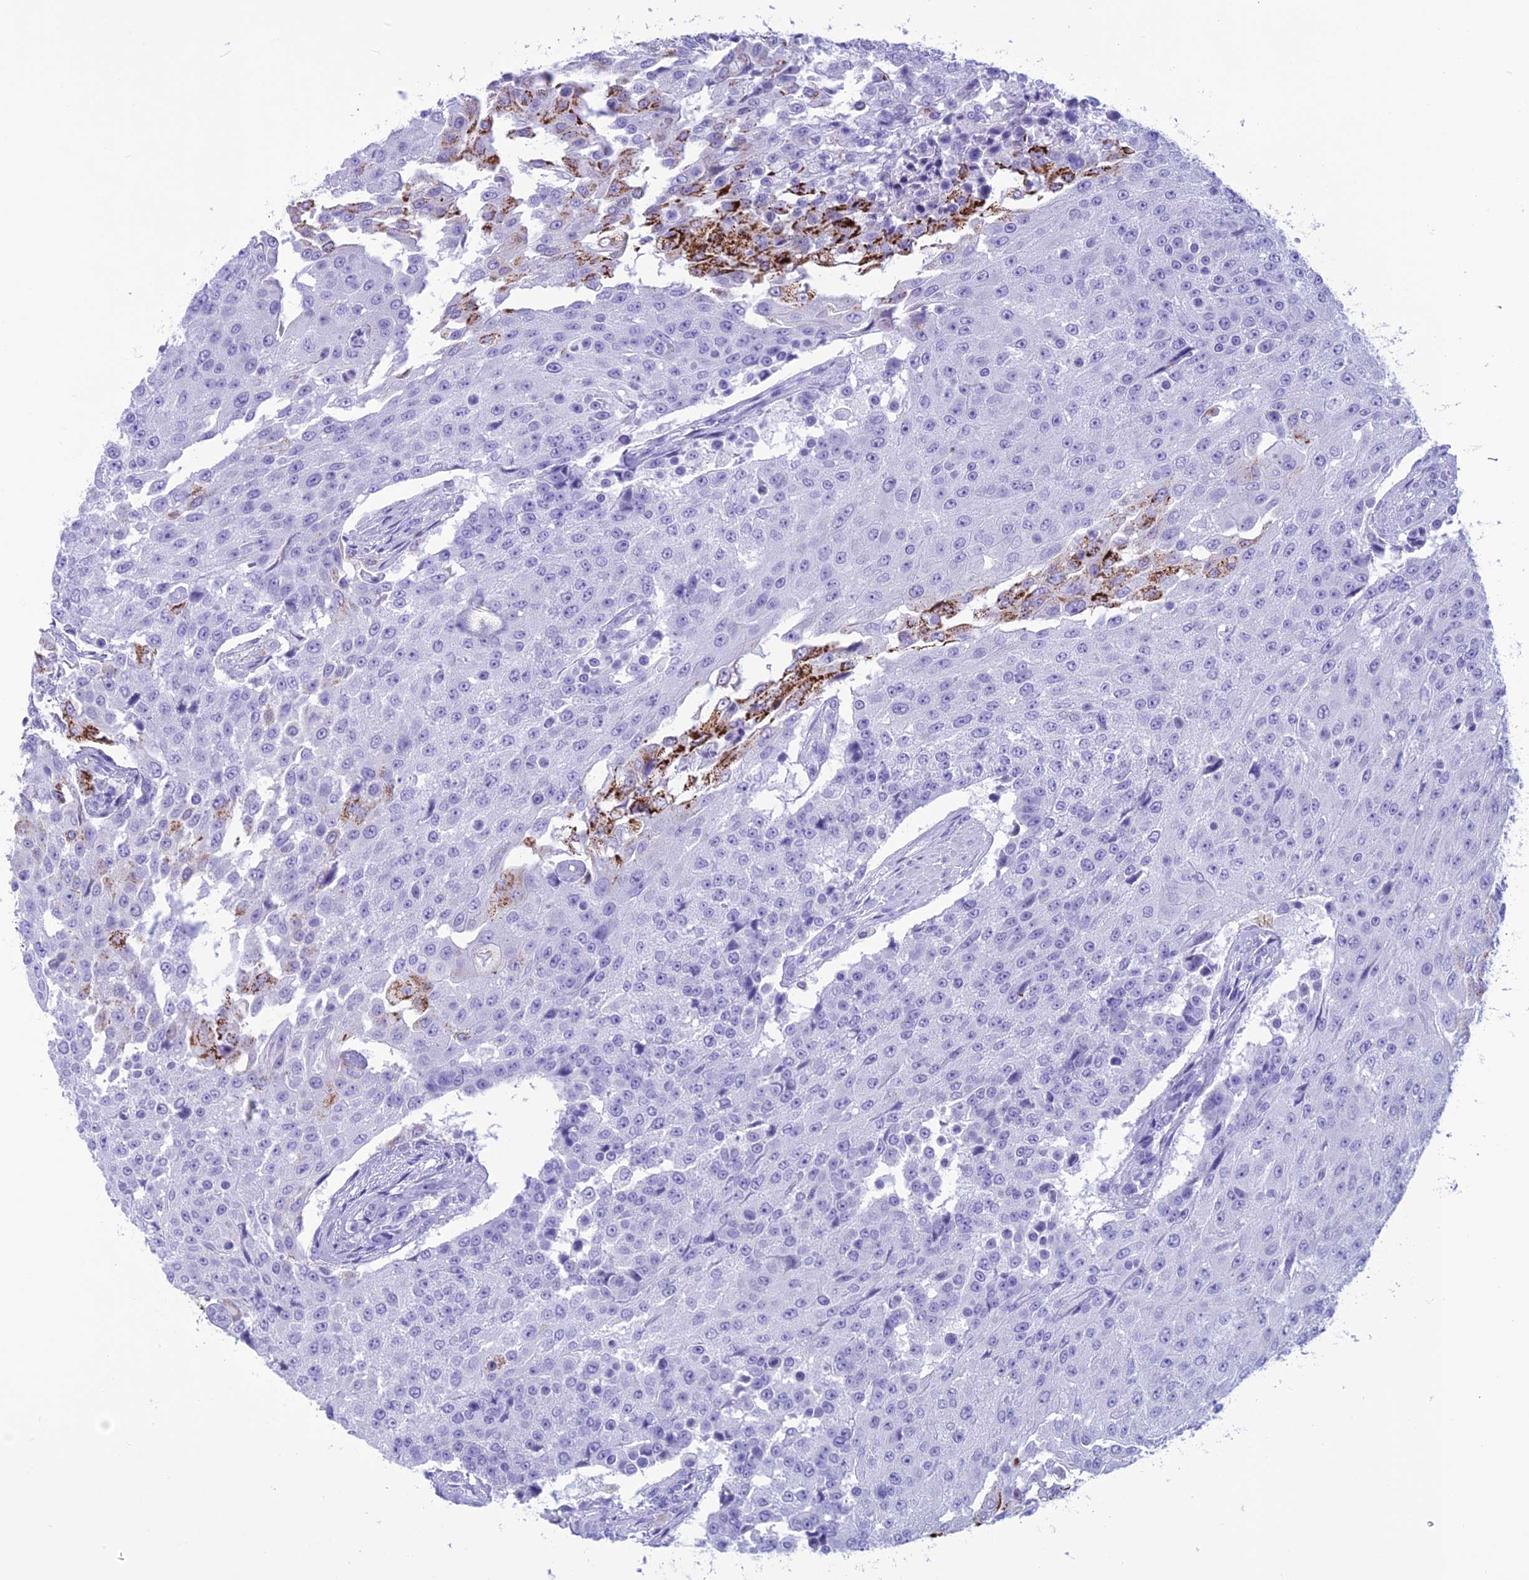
{"staining": {"intensity": "strong", "quantity": "<25%", "location": "cytoplasmic/membranous"}, "tissue": "urothelial cancer", "cell_type": "Tumor cells", "image_type": "cancer", "snomed": [{"axis": "morphology", "description": "Urothelial carcinoma, High grade"}, {"axis": "topography", "description": "Urinary bladder"}], "caption": "Tumor cells display medium levels of strong cytoplasmic/membranous expression in approximately <25% of cells in human high-grade urothelial carcinoma.", "gene": "TRAM1L1", "patient": {"sex": "female", "age": 63}}